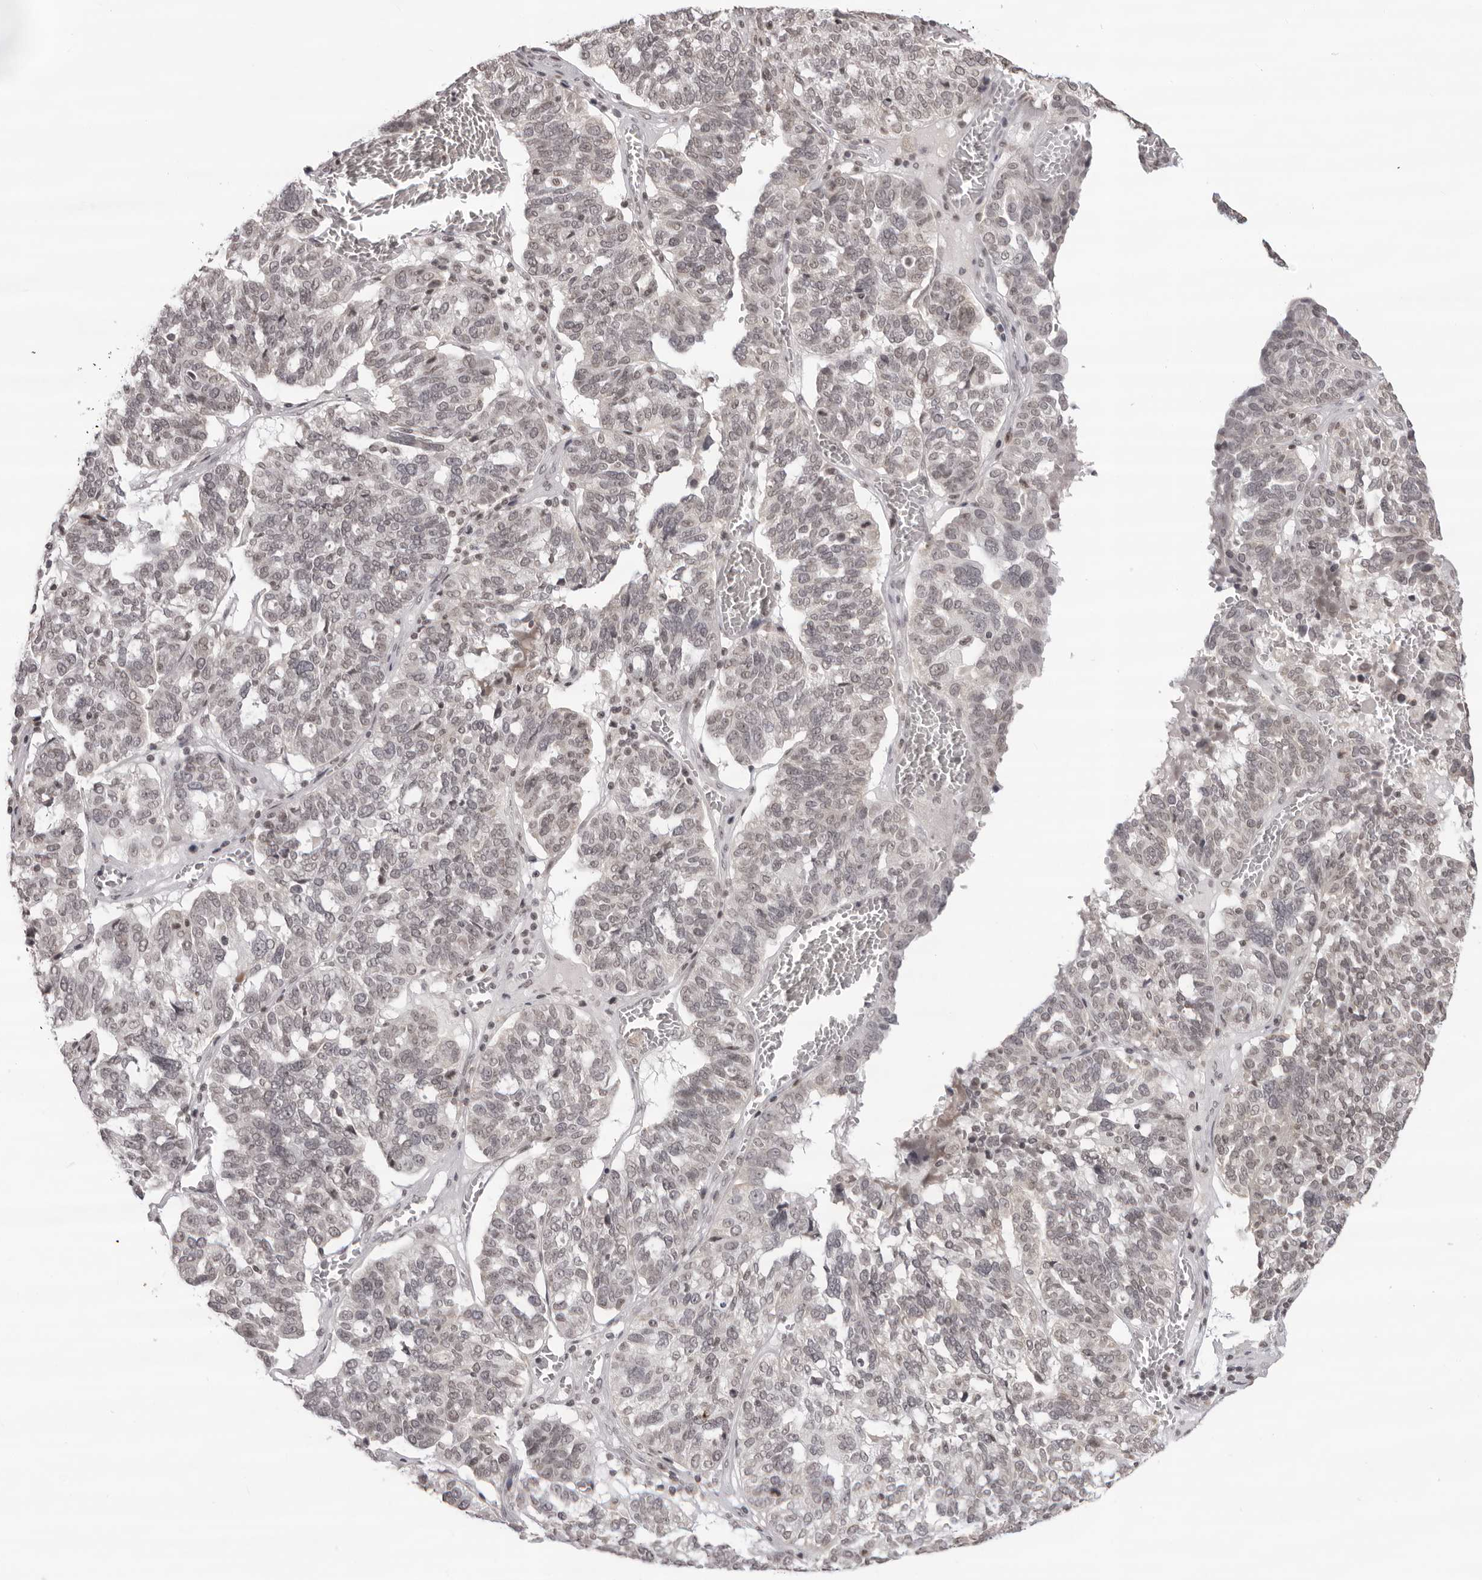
{"staining": {"intensity": "negative", "quantity": "none", "location": "none"}, "tissue": "ovarian cancer", "cell_type": "Tumor cells", "image_type": "cancer", "snomed": [{"axis": "morphology", "description": "Cystadenocarcinoma, serous, NOS"}, {"axis": "topography", "description": "Ovary"}], "caption": "Tumor cells show no significant positivity in serous cystadenocarcinoma (ovarian). (Brightfield microscopy of DAB immunohistochemistry (IHC) at high magnification).", "gene": "NTM", "patient": {"sex": "female", "age": 59}}